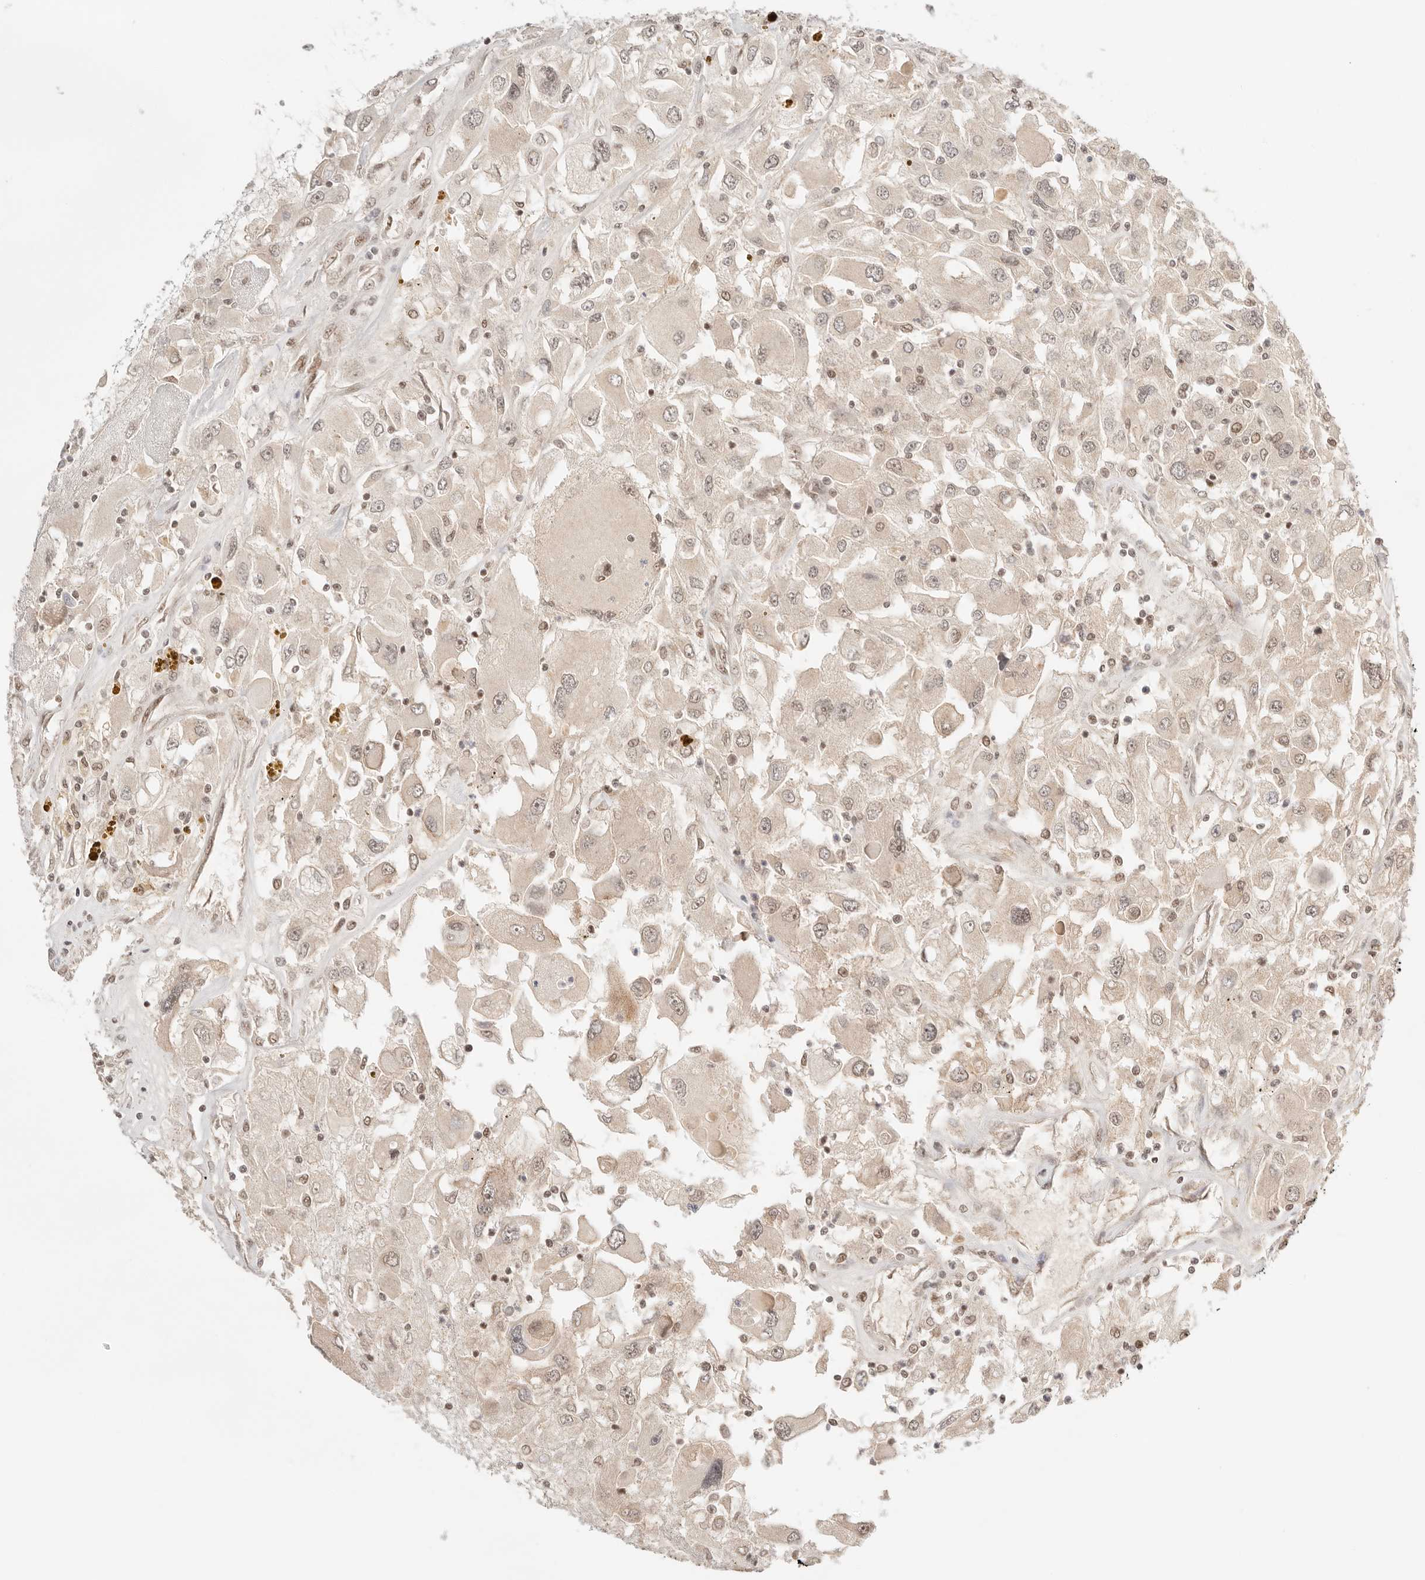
{"staining": {"intensity": "weak", "quantity": "25%-75%", "location": "nuclear"}, "tissue": "renal cancer", "cell_type": "Tumor cells", "image_type": "cancer", "snomed": [{"axis": "morphology", "description": "Adenocarcinoma, NOS"}, {"axis": "topography", "description": "Kidney"}], "caption": "Tumor cells reveal low levels of weak nuclear staining in approximately 25%-75% of cells in human adenocarcinoma (renal).", "gene": "GTF2E2", "patient": {"sex": "female", "age": 52}}